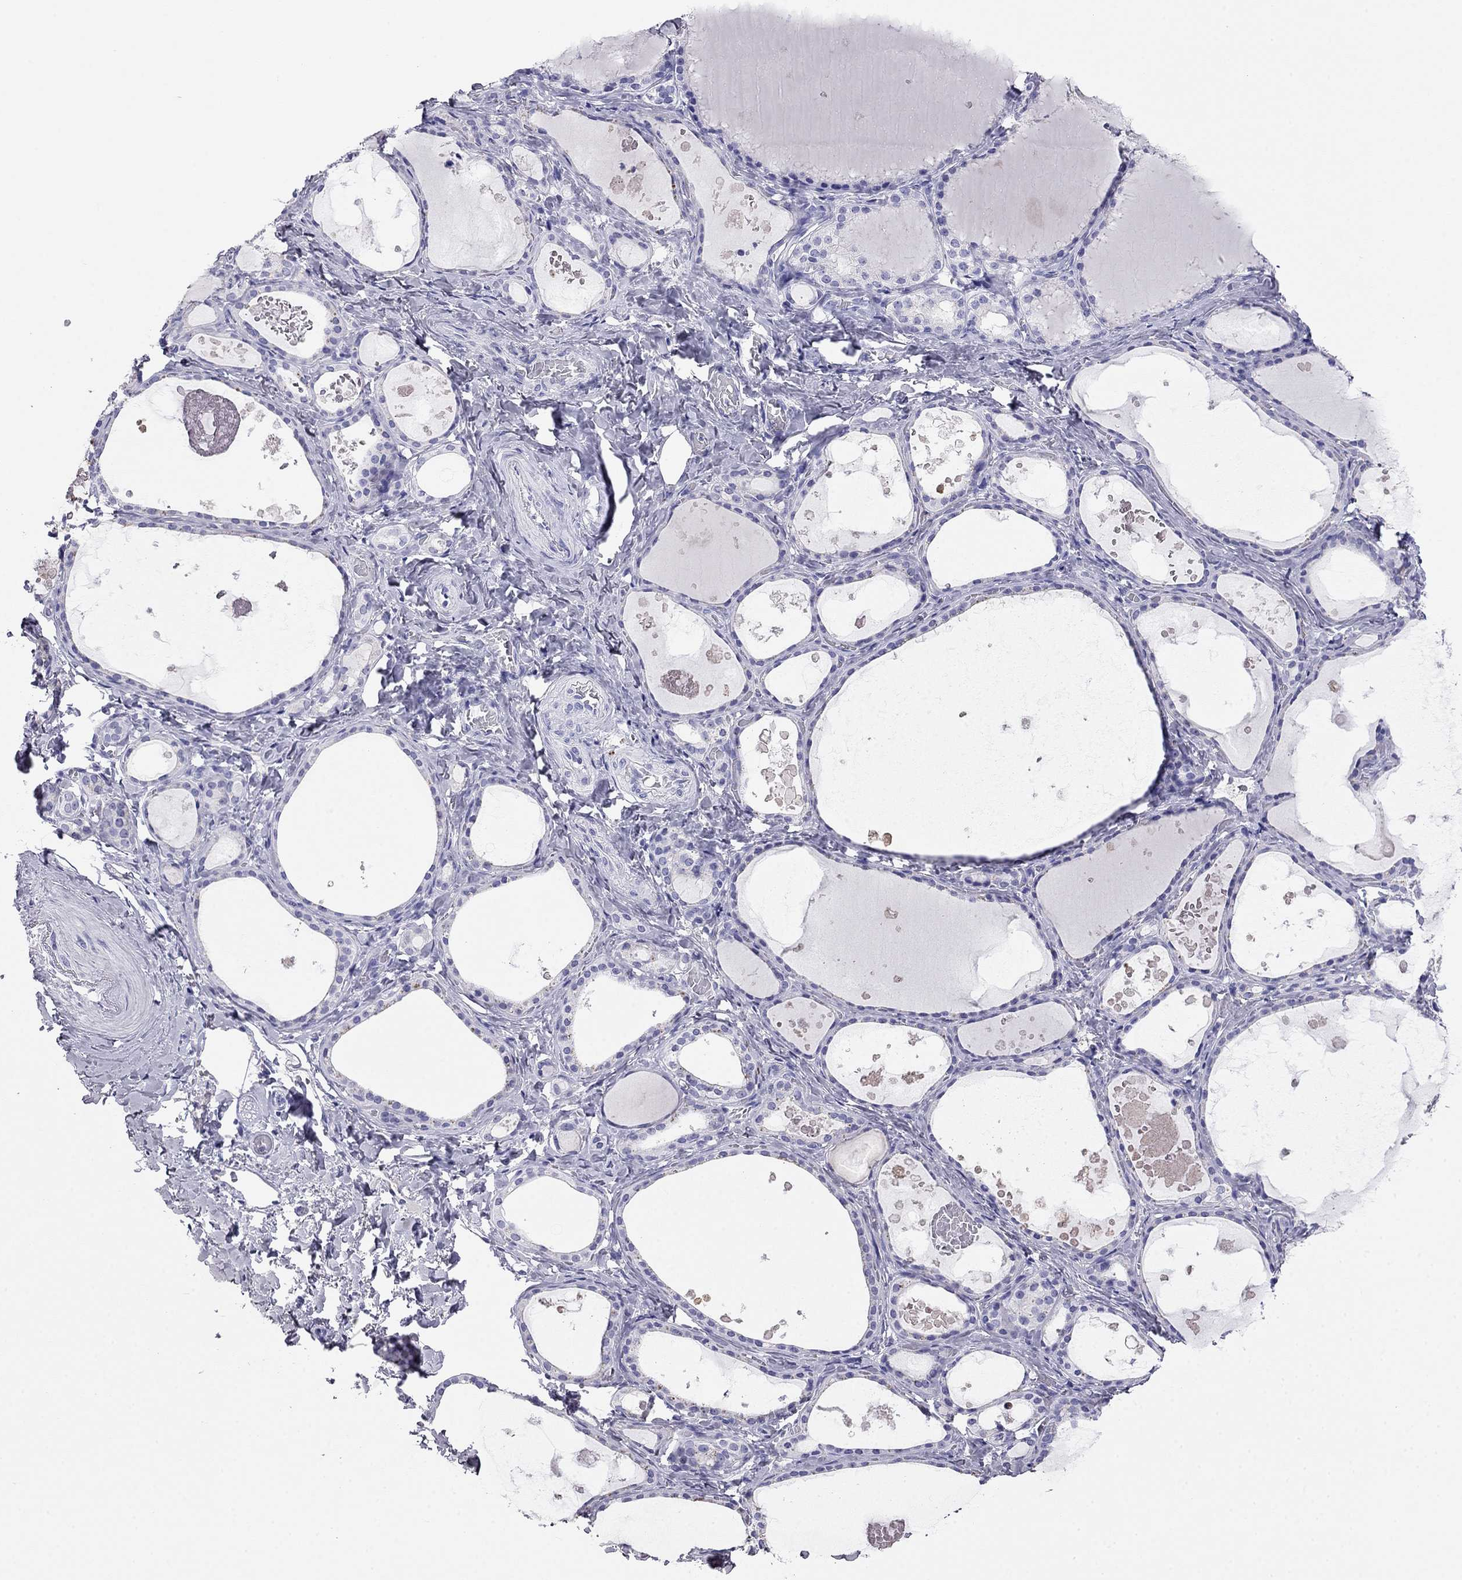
{"staining": {"intensity": "negative", "quantity": "none", "location": "none"}, "tissue": "thyroid gland", "cell_type": "Glandular cells", "image_type": "normal", "snomed": [{"axis": "morphology", "description": "Normal tissue, NOS"}, {"axis": "topography", "description": "Thyroid gland"}], "caption": "DAB (3,3'-diaminobenzidine) immunohistochemical staining of unremarkable human thyroid gland demonstrates no significant staining in glandular cells. (Immunohistochemistry (ihc), brightfield microscopy, high magnification).", "gene": "ODF4", "patient": {"sex": "female", "age": 56}}